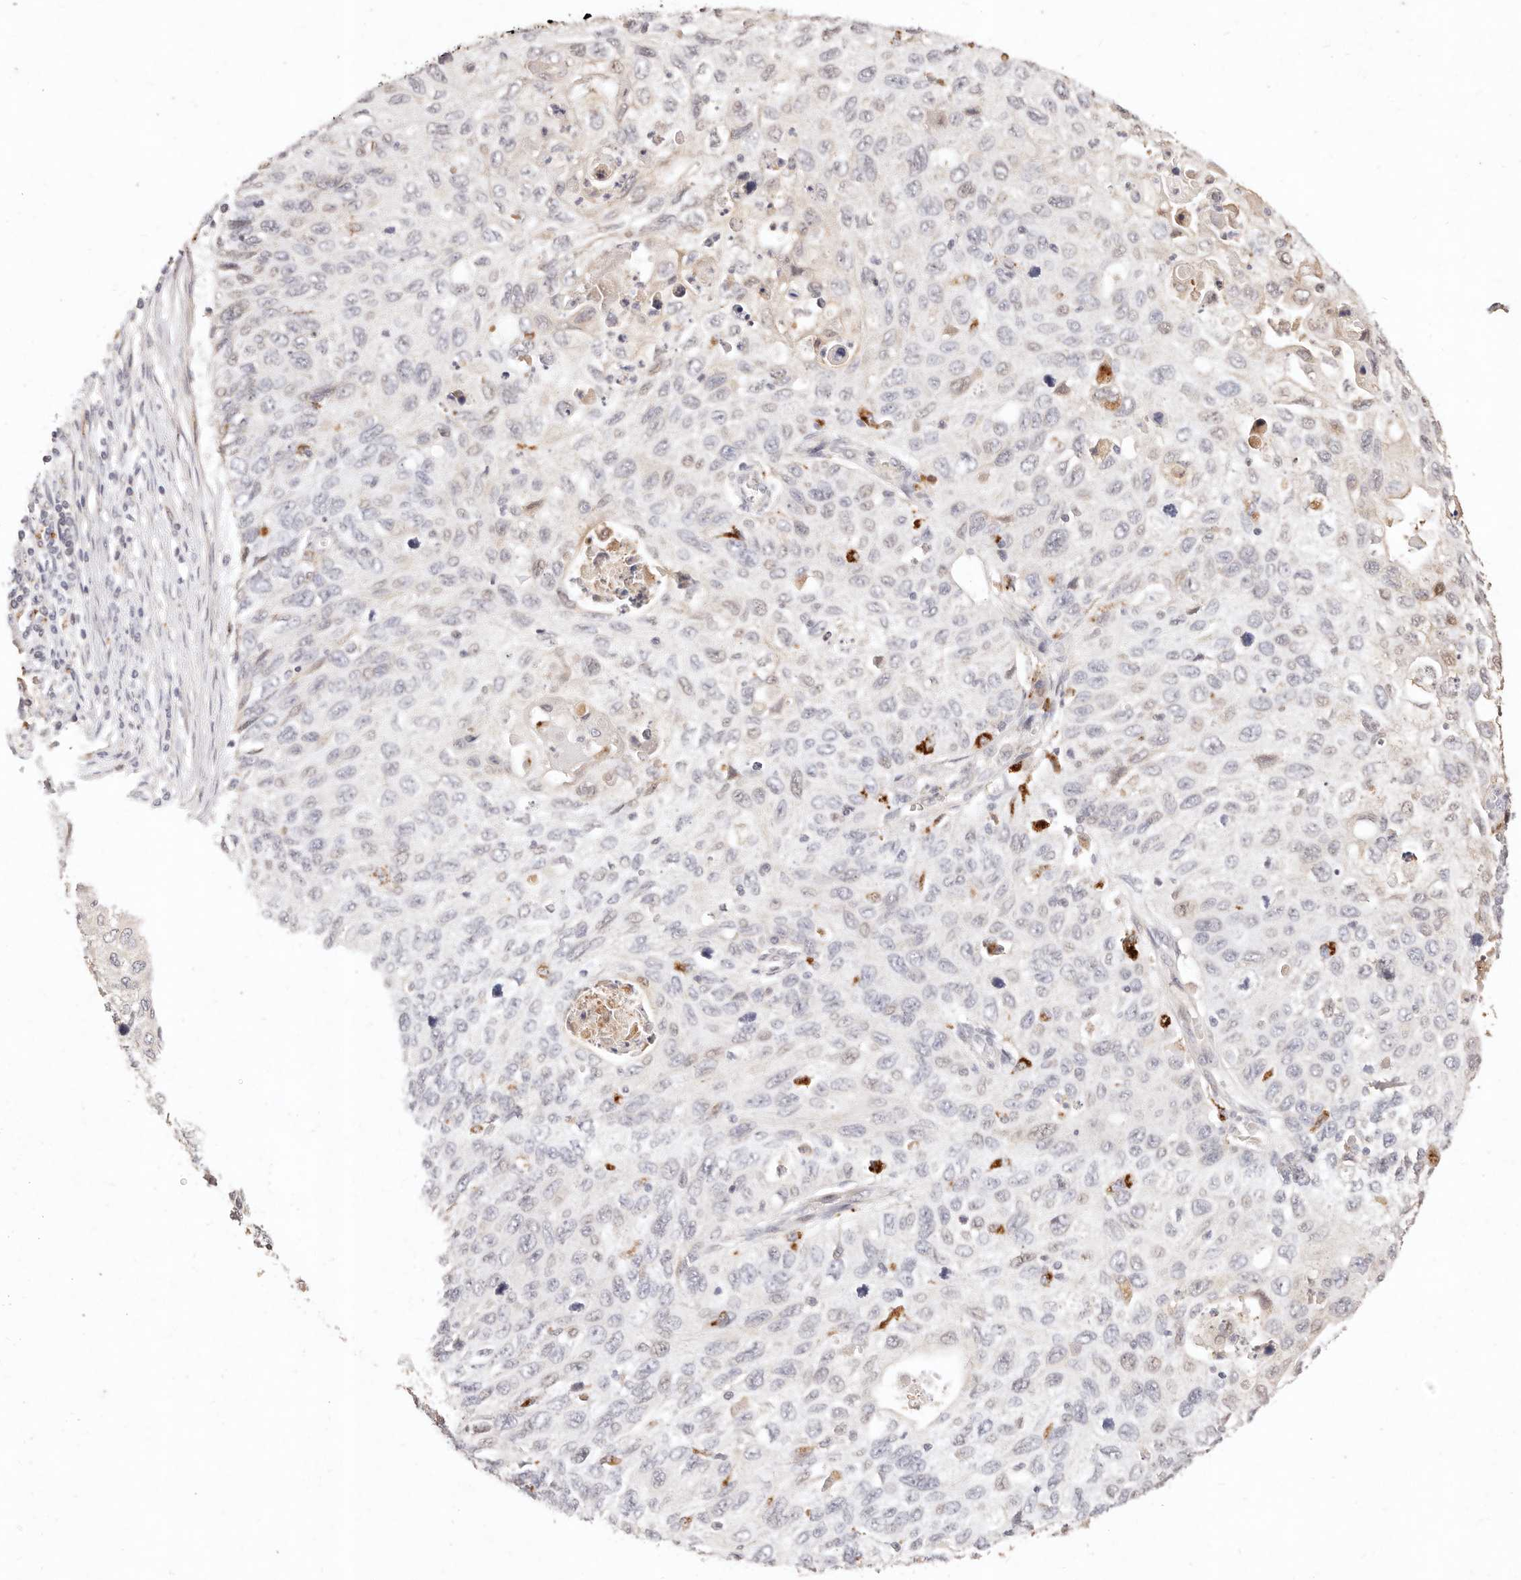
{"staining": {"intensity": "negative", "quantity": "none", "location": "none"}, "tissue": "cervical cancer", "cell_type": "Tumor cells", "image_type": "cancer", "snomed": [{"axis": "morphology", "description": "Squamous cell carcinoma, NOS"}, {"axis": "topography", "description": "Cervix"}], "caption": "Immunohistochemistry (IHC) histopathology image of human cervical cancer (squamous cell carcinoma) stained for a protein (brown), which reveals no expression in tumor cells.", "gene": "KIF9", "patient": {"sex": "female", "age": 70}}